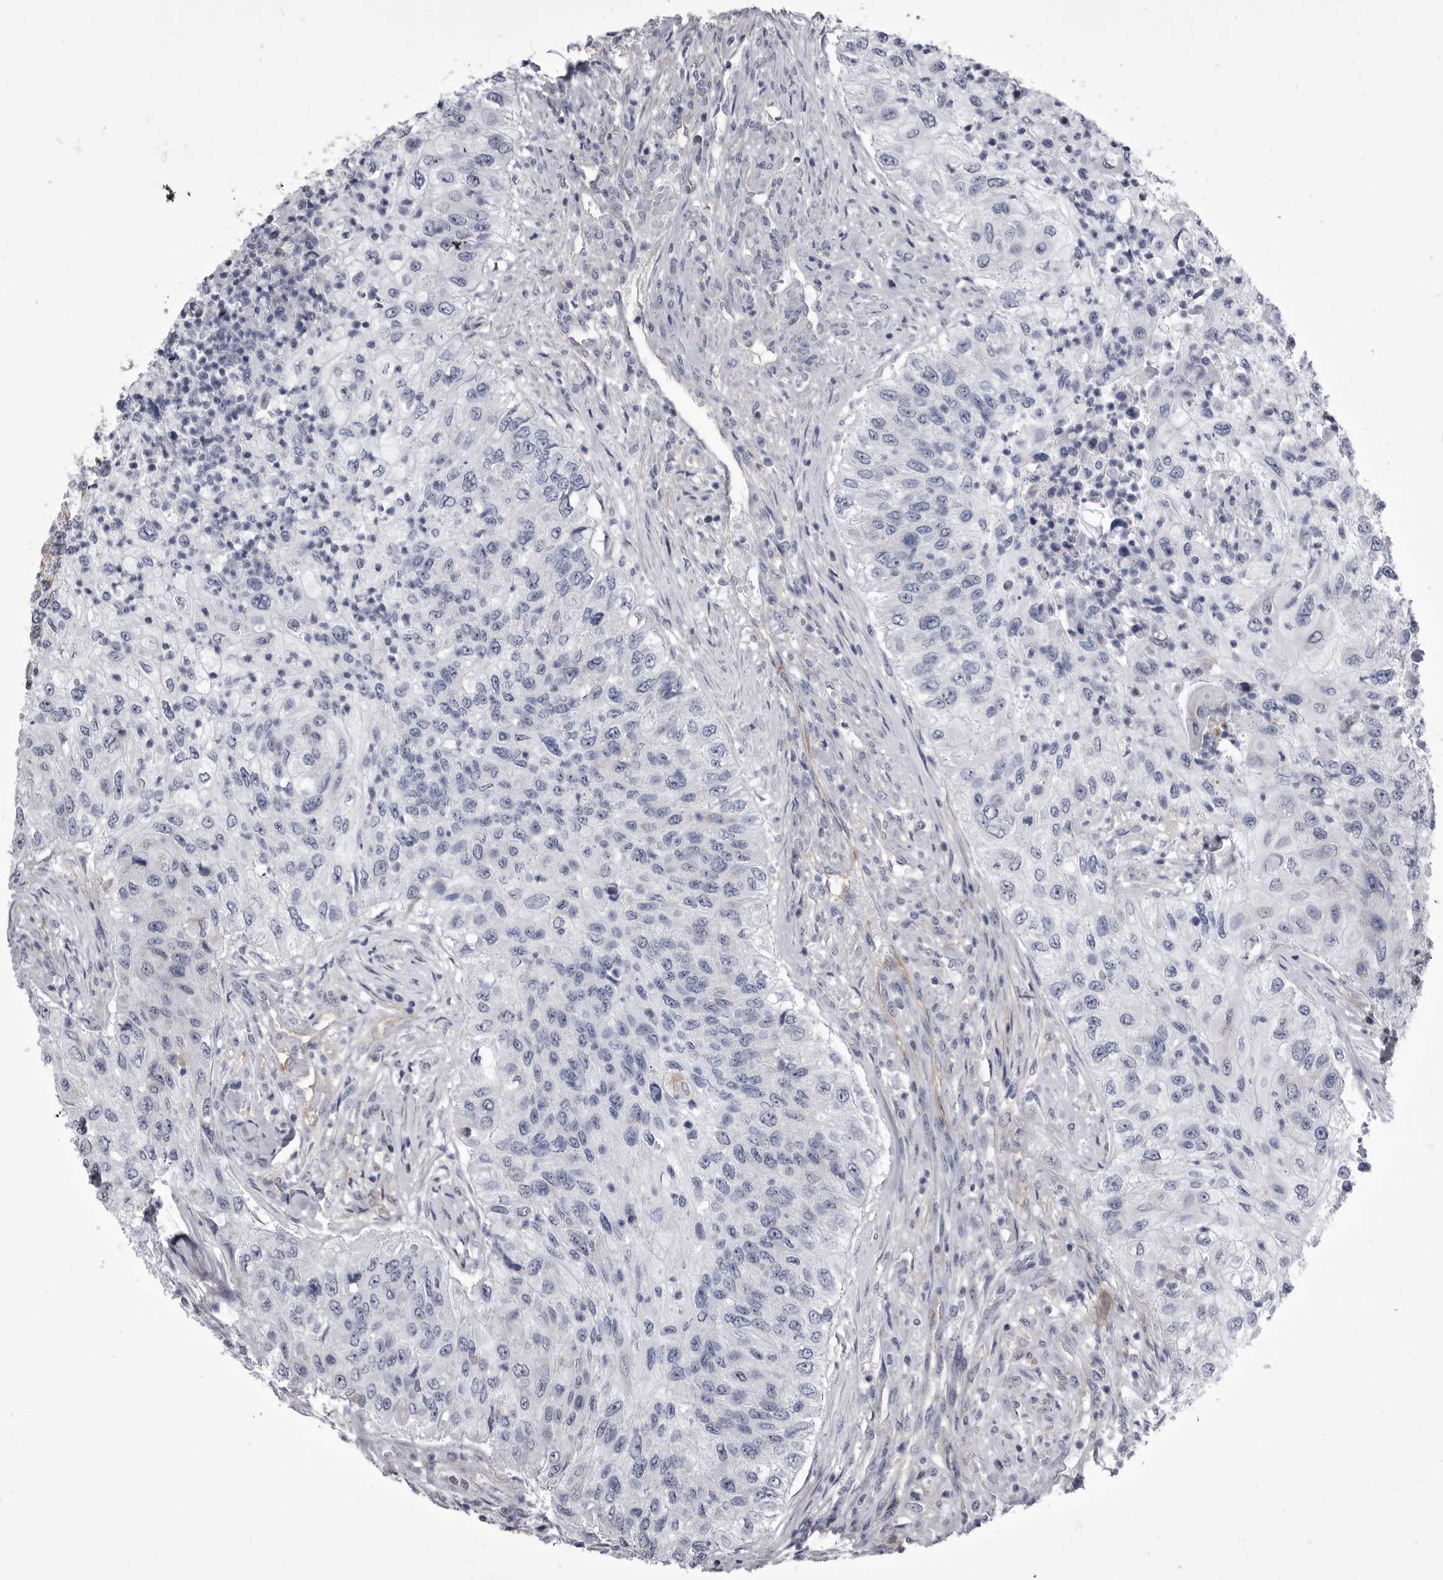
{"staining": {"intensity": "negative", "quantity": "none", "location": "none"}, "tissue": "urothelial cancer", "cell_type": "Tumor cells", "image_type": "cancer", "snomed": [{"axis": "morphology", "description": "Urothelial carcinoma, High grade"}, {"axis": "topography", "description": "Urinary bladder"}], "caption": "A micrograph of human high-grade urothelial carcinoma is negative for staining in tumor cells. The staining was performed using DAB (3,3'-diaminobenzidine) to visualize the protein expression in brown, while the nuclei were stained in blue with hematoxylin (Magnification: 20x).", "gene": "OPLAH", "patient": {"sex": "female", "age": 60}}